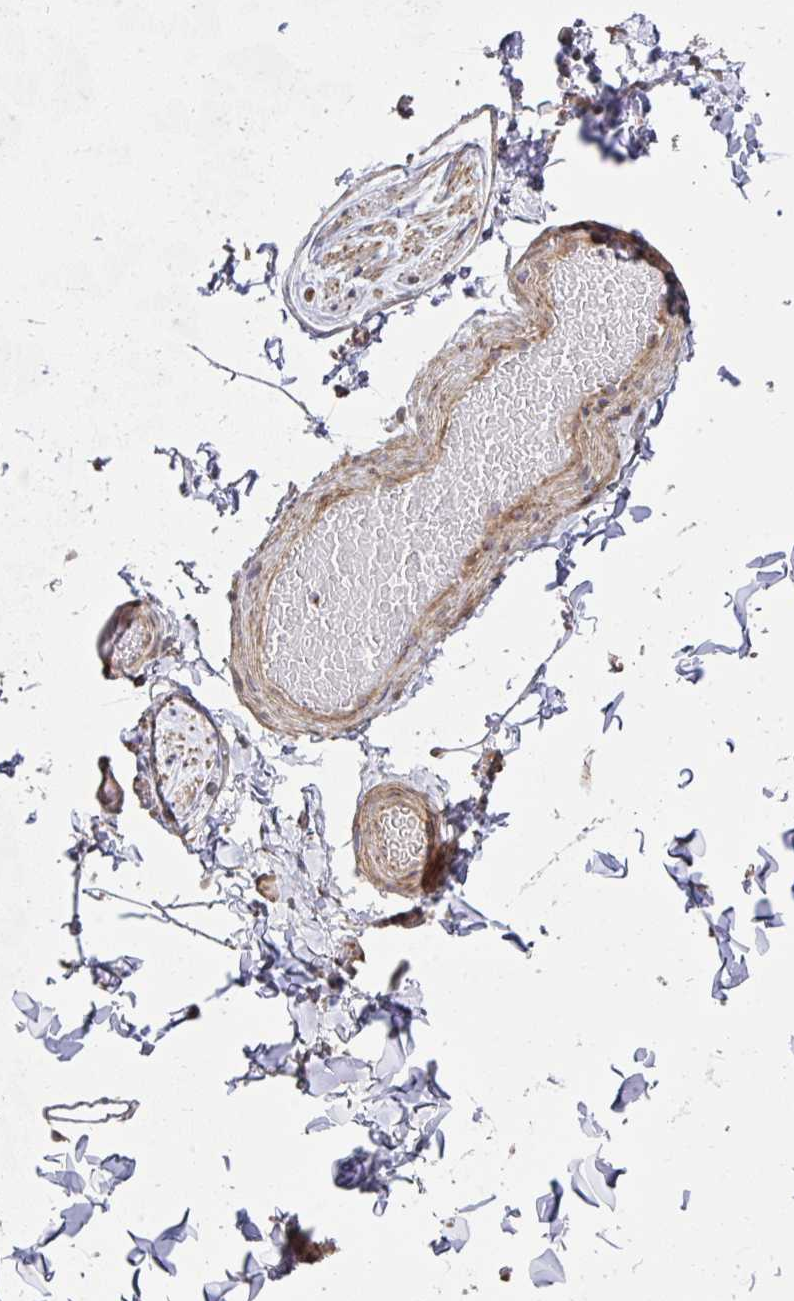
{"staining": {"intensity": "weak", "quantity": ">75%", "location": "cytoplasmic/membranous"}, "tissue": "adipose tissue", "cell_type": "Adipocytes", "image_type": "normal", "snomed": [{"axis": "morphology", "description": "Normal tissue, NOS"}, {"axis": "topography", "description": "Soft tissue"}, {"axis": "topography", "description": "Adipose tissue"}, {"axis": "topography", "description": "Vascular tissue"}, {"axis": "topography", "description": "Peripheral nerve tissue"}], "caption": "Normal adipose tissue shows weak cytoplasmic/membranous staining in approximately >75% of adipocytes, visualized by immunohistochemistry. (brown staining indicates protein expression, while blue staining denotes nuclei).", "gene": "AGTPBP1", "patient": {"sex": "male", "age": 29}}